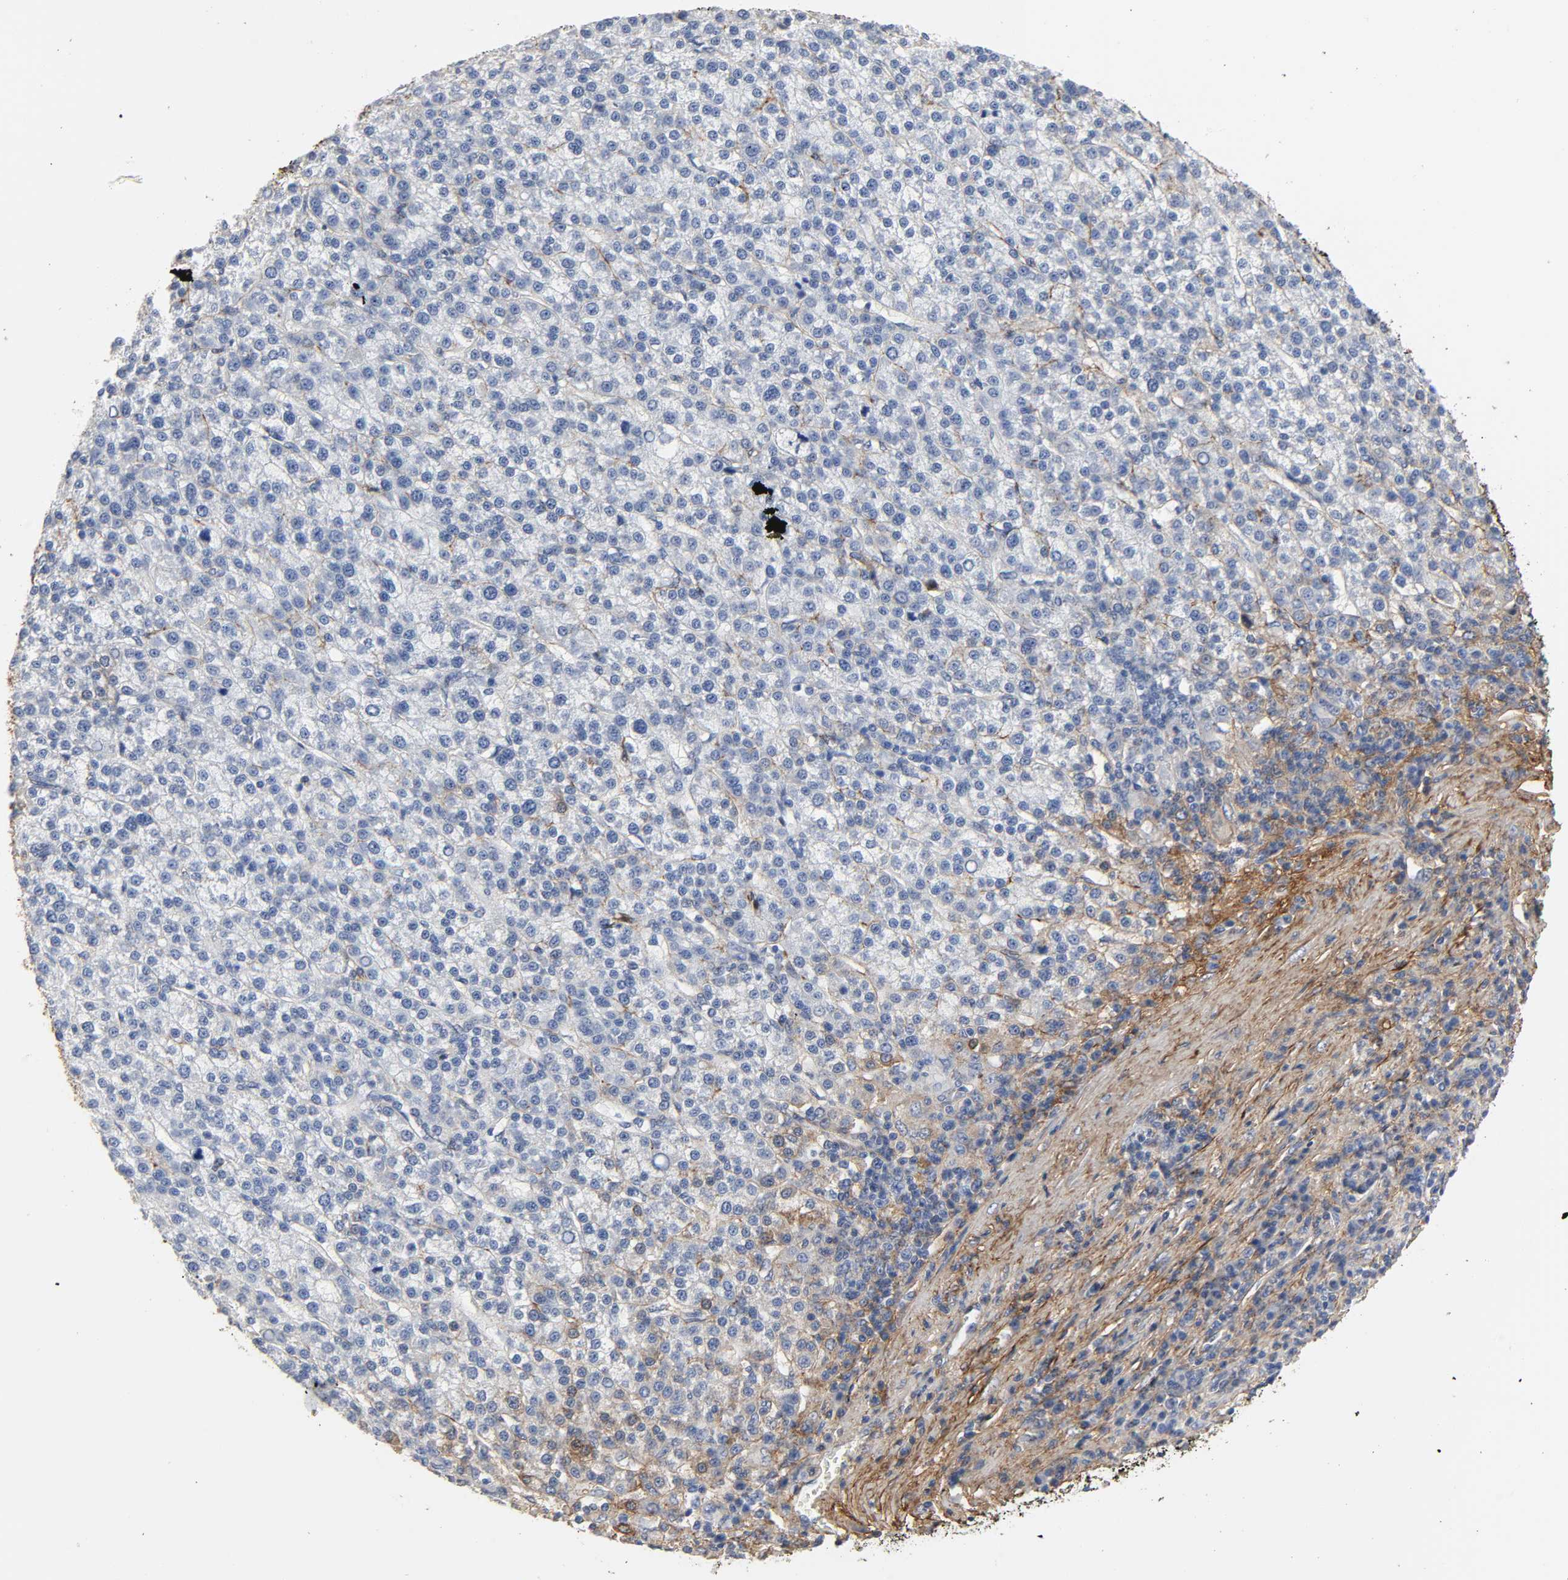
{"staining": {"intensity": "negative", "quantity": "none", "location": "none"}, "tissue": "liver cancer", "cell_type": "Tumor cells", "image_type": "cancer", "snomed": [{"axis": "morphology", "description": "Carcinoma, Hepatocellular, NOS"}, {"axis": "topography", "description": "Liver"}], "caption": "Tumor cells show no significant expression in liver cancer (hepatocellular carcinoma). Brightfield microscopy of immunohistochemistry stained with DAB (3,3'-diaminobenzidine) (brown) and hematoxylin (blue), captured at high magnification.", "gene": "FBLN1", "patient": {"sex": "female", "age": 58}}